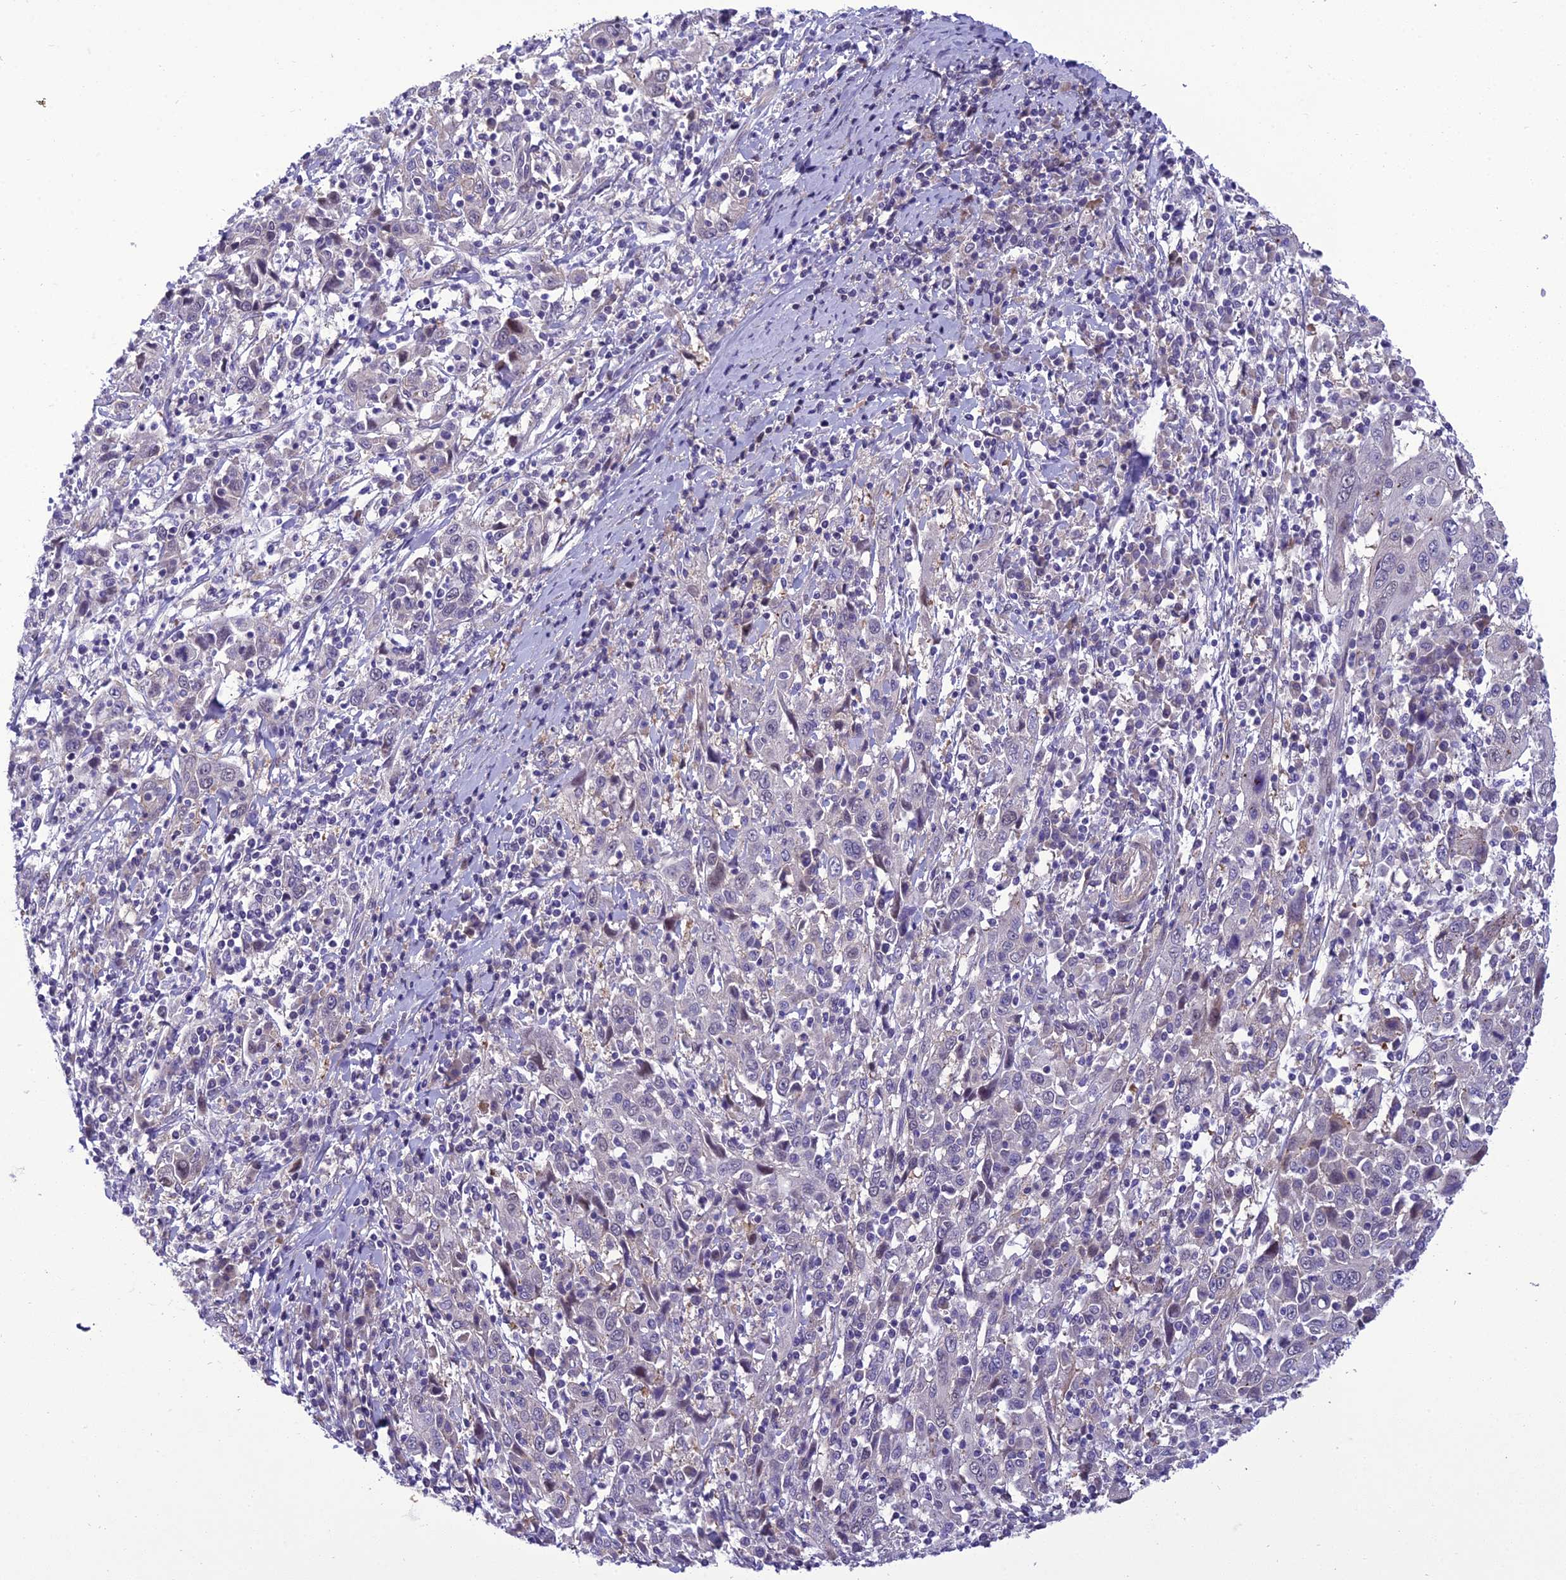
{"staining": {"intensity": "negative", "quantity": "none", "location": "none"}, "tissue": "cervical cancer", "cell_type": "Tumor cells", "image_type": "cancer", "snomed": [{"axis": "morphology", "description": "Squamous cell carcinoma, NOS"}, {"axis": "topography", "description": "Cervix"}], "caption": "A high-resolution image shows immunohistochemistry staining of cervical squamous cell carcinoma, which shows no significant positivity in tumor cells.", "gene": "GAB4", "patient": {"sex": "female", "age": 46}}